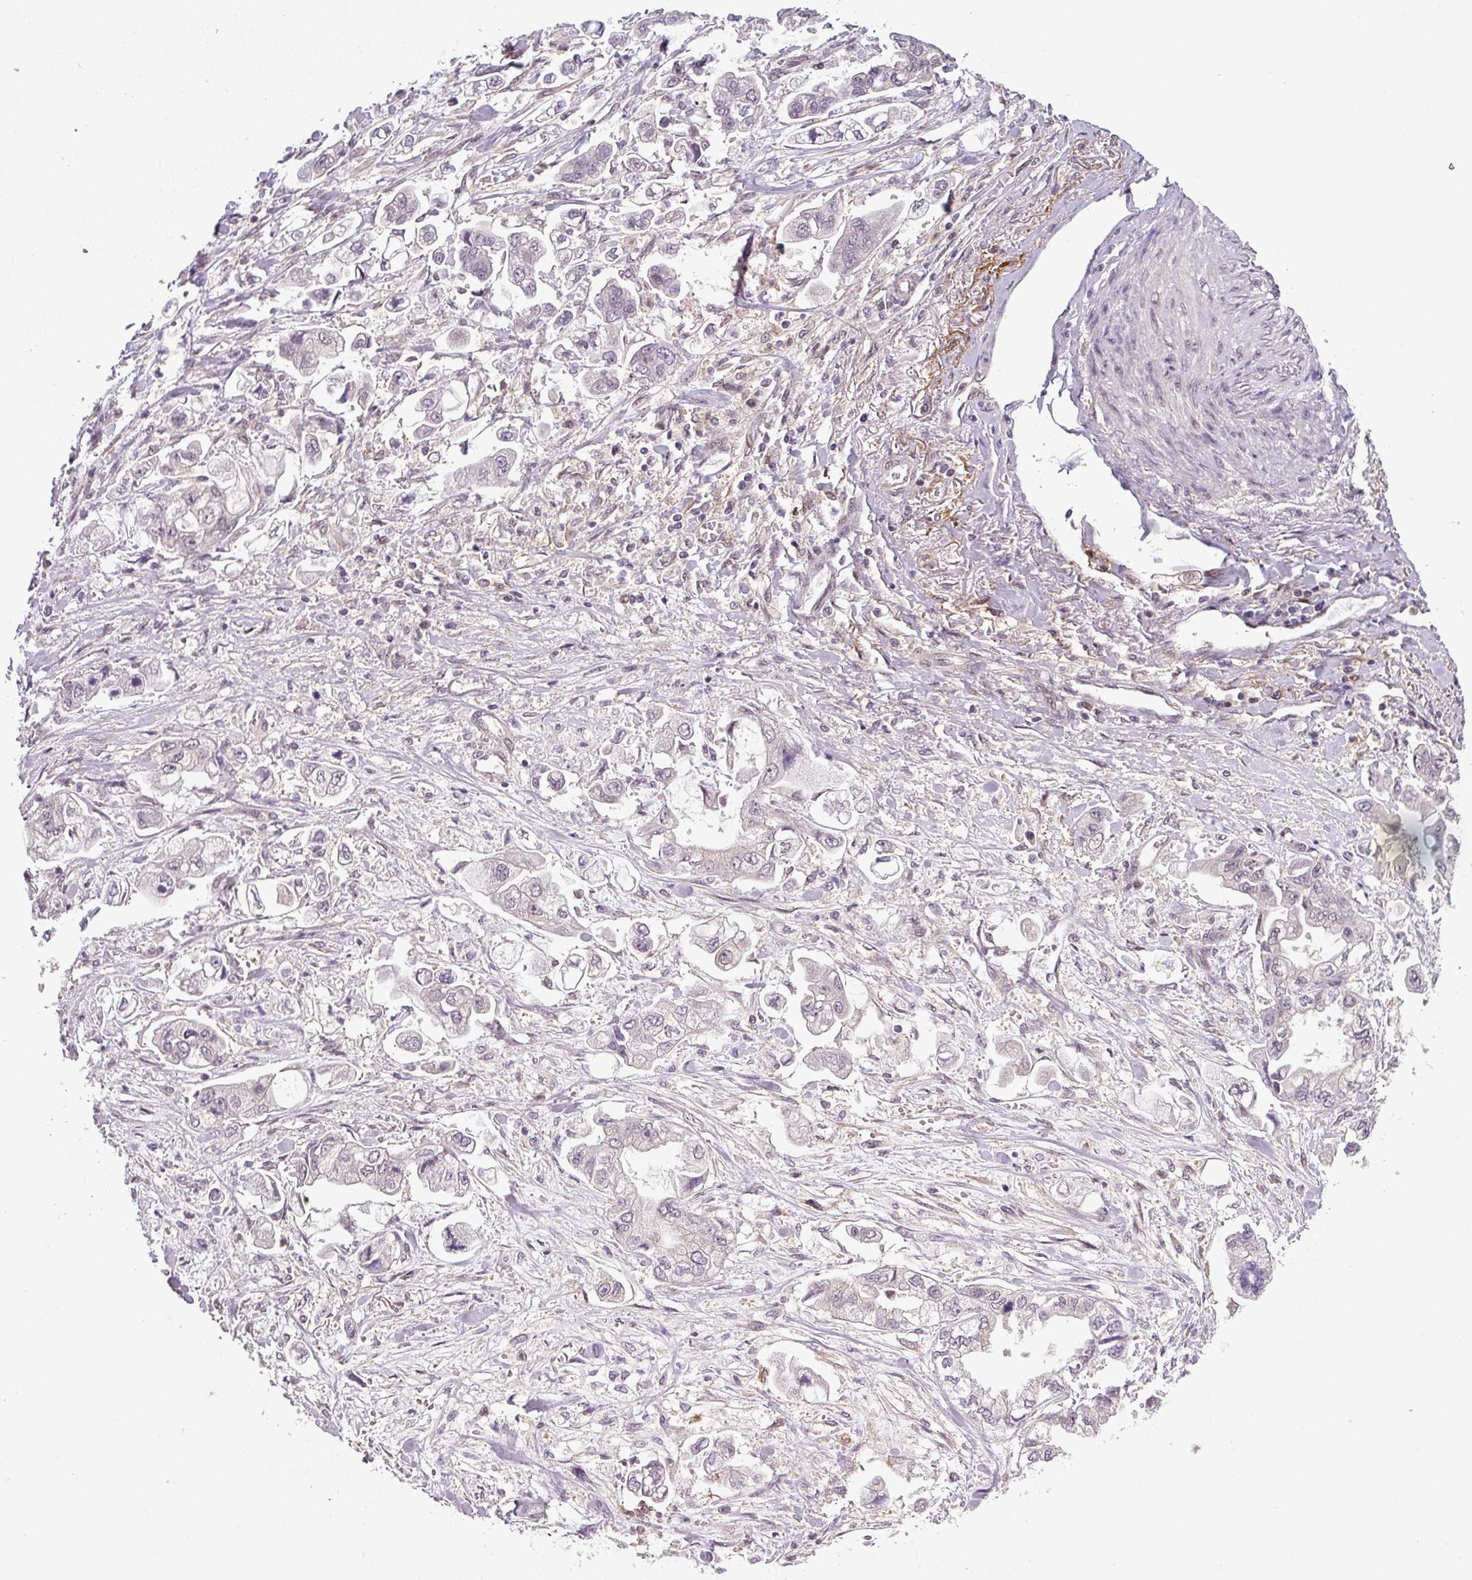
{"staining": {"intensity": "negative", "quantity": "none", "location": "none"}, "tissue": "stomach cancer", "cell_type": "Tumor cells", "image_type": "cancer", "snomed": [{"axis": "morphology", "description": "Adenocarcinoma, NOS"}, {"axis": "topography", "description": "Stomach"}], "caption": "Tumor cells are negative for protein expression in human stomach cancer.", "gene": "NPFFR1", "patient": {"sex": "male", "age": 62}}